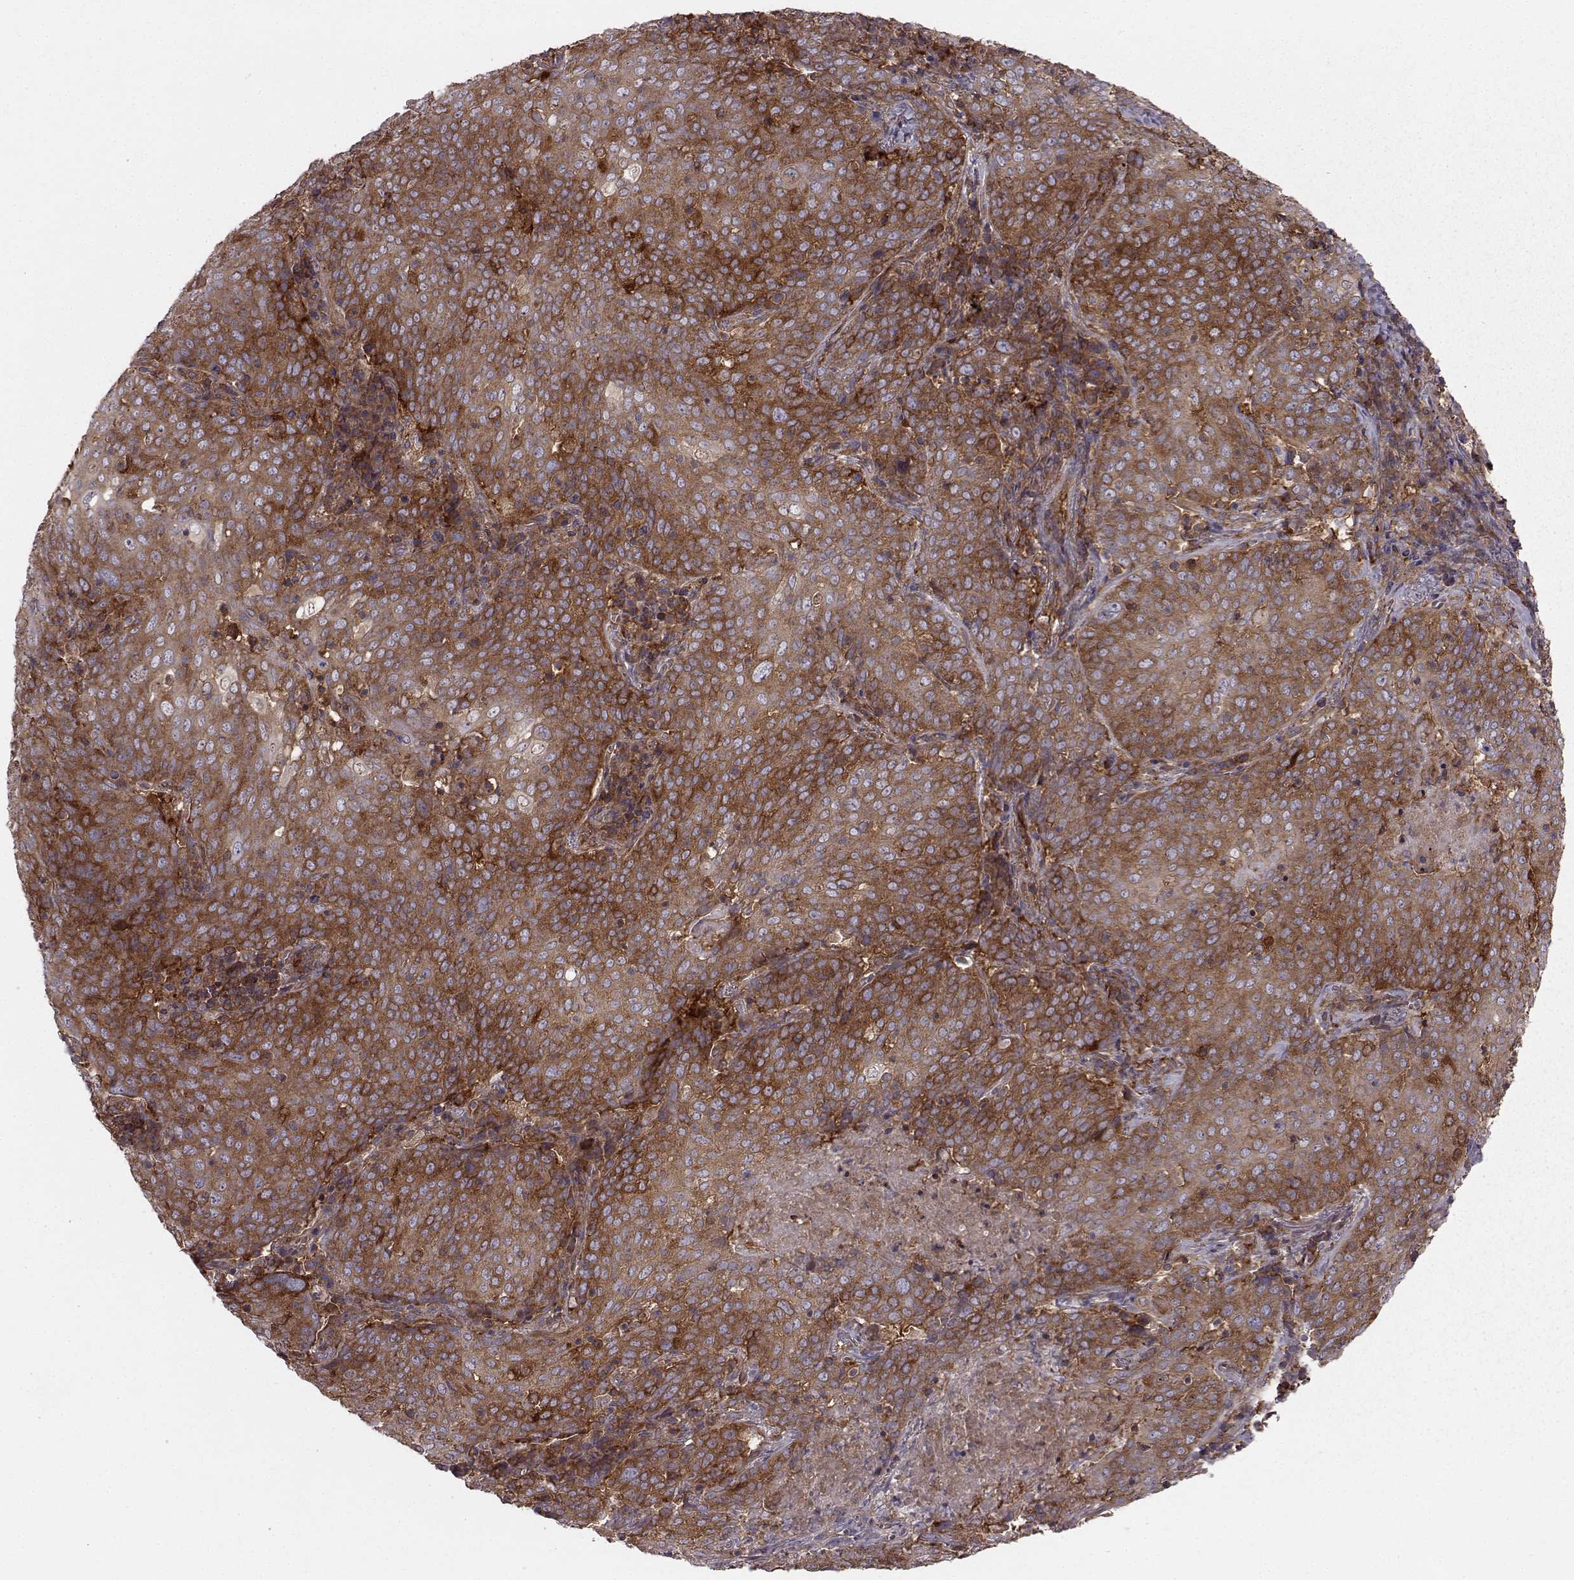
{"staining": {"intensity": "strong", "quantity": "25%-75%", "location": "cytoplasmic/membranous"}, "tissue": "lung cancer", "cell_type": "Tumor cells", "image_type": "cancer", "snomed": [{"axis": "morphology", "description": "Squamous cell carcinoma, NOS"}, {"axis": "topography", "description": "Lung"}], "caption": "Lung cancer (squamous cell carcinoma) stained with IHC reveals strong cytoplasmic/membranous expression in approximately 25%-75% of tumor cells.", "gene": "RABGAP1", "patient": {"sex": "male", "age": 82}}